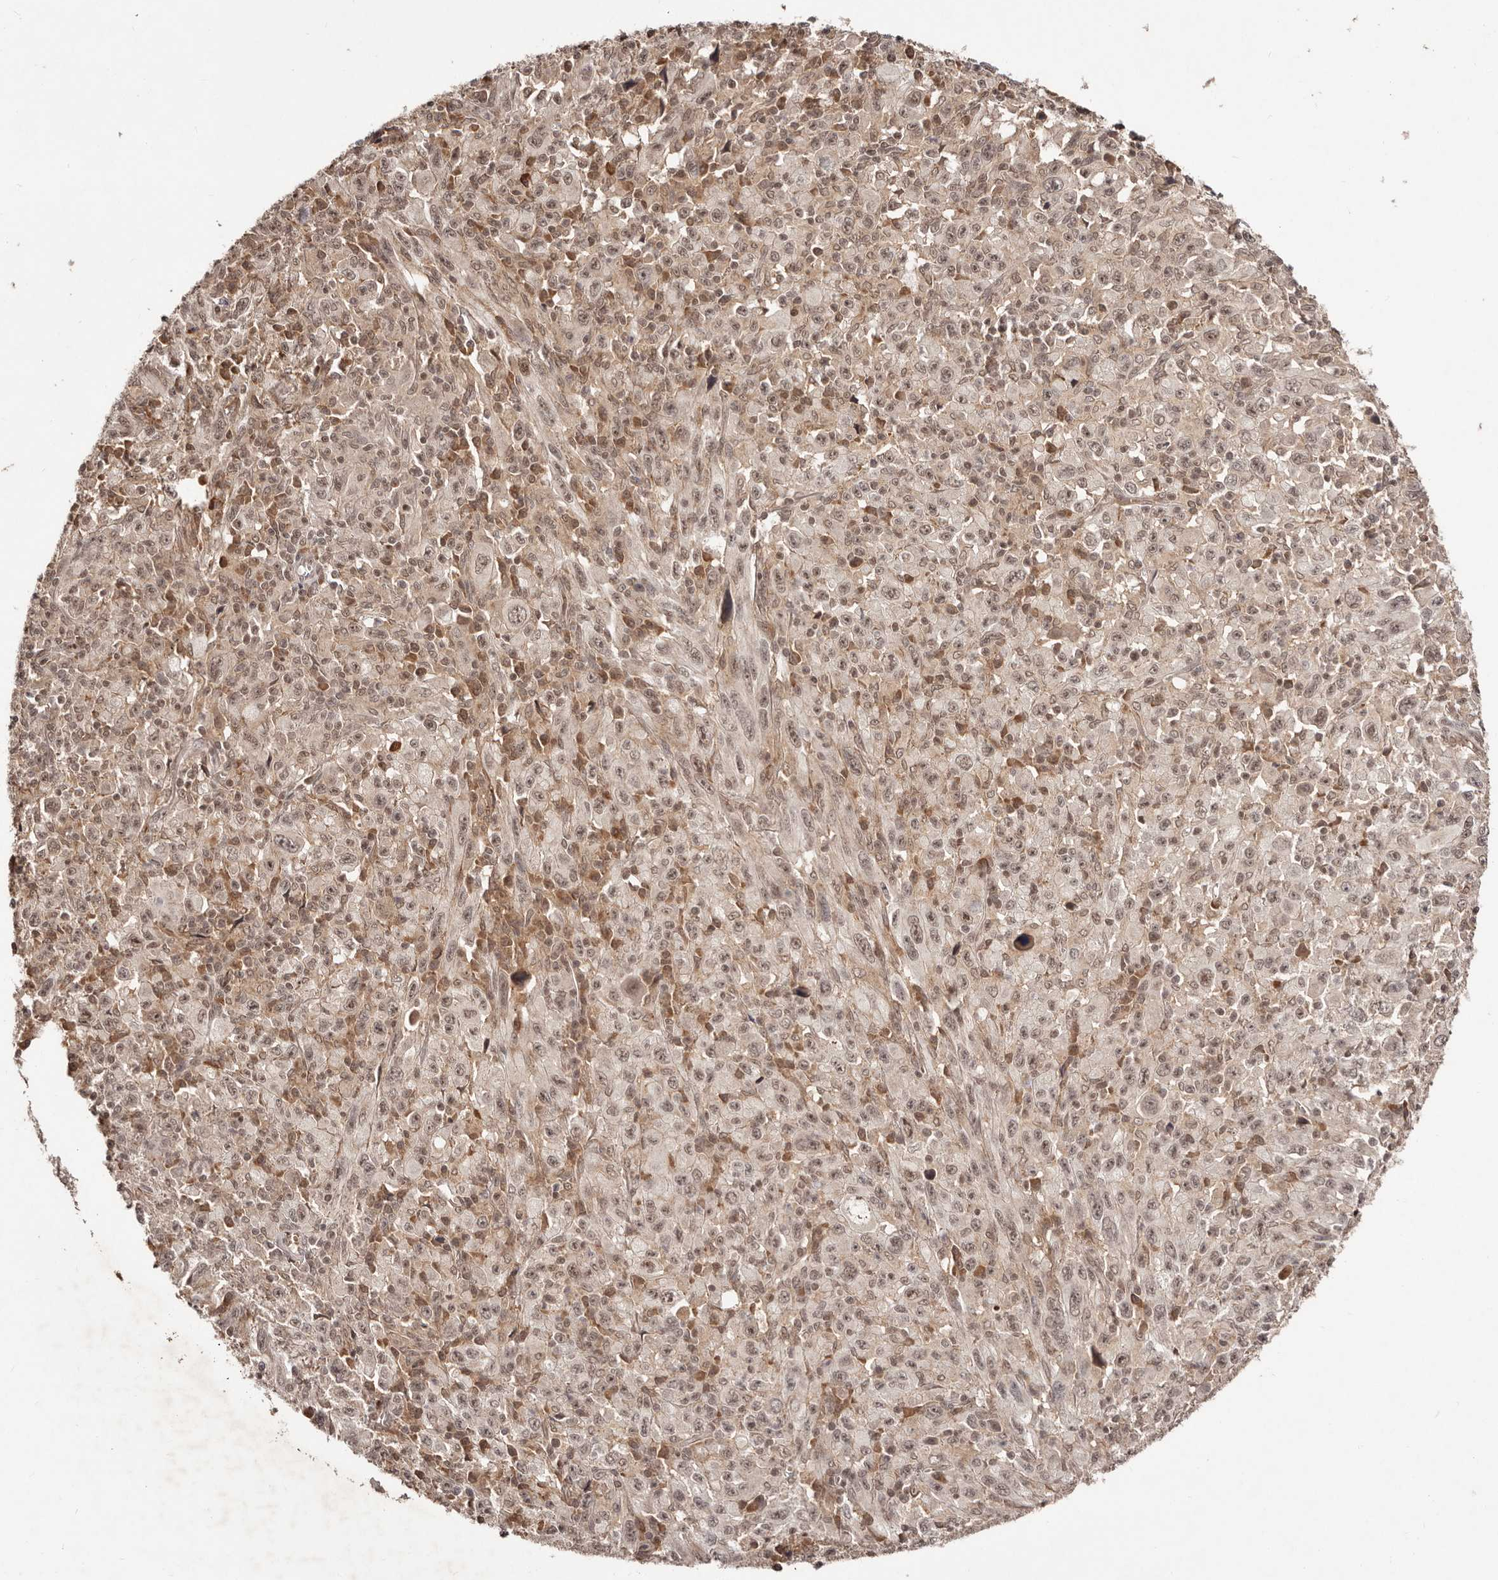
{"staining": {"intensity": "weak", "quantity": ">75%", "location": "cytoplasmic/membranous,nuclear"}, "tissue": "melanoma", "cell_type": "Tumor cells", "image_type": "cancer", "snomed": [{"axis": "morphology", "description": "Malignant melanoma, Metastatic site"}, {"axis": "topography", "description": "Skin"}], "caption": "Tumor cells display low levels of weak cytoplasmic/membranous and nuclear positivity in approximately >75% of cells in melanoma. (brown staining indicates protein expression, while blue staining denotes nuclei).", "gene": "BICRAL", "patient": {"sex": "female", "age": 56}}